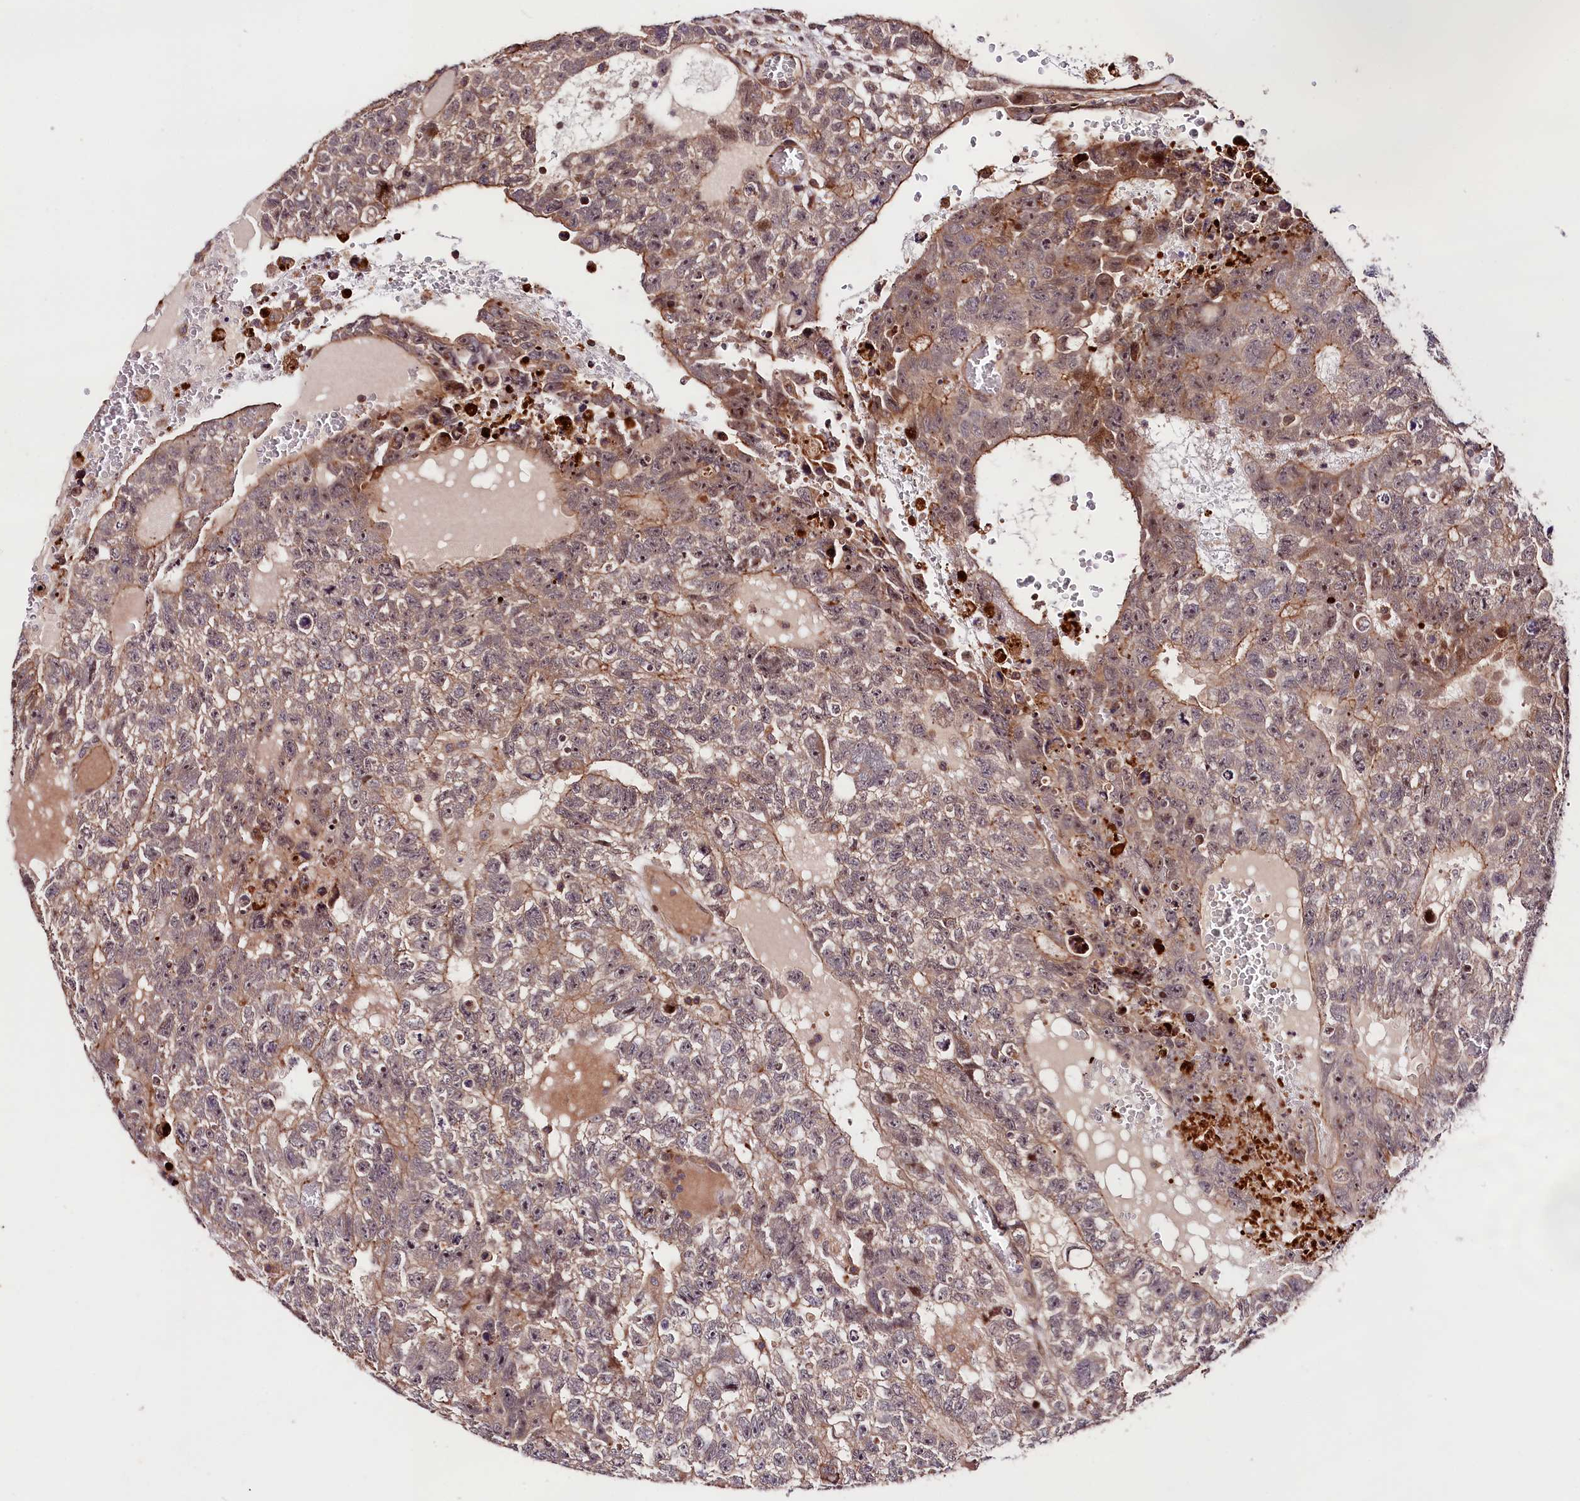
{"staining": {"intensity": "weak", "quantity": "<25%", "location": "cytoplasmic/membranous,nuclear"}, "tissue": "testis cancer", "cell_type": "Tumor cells", "image_type": "cancer", "snomed": [{"axis": "morphology", "description": "Carcinoma, Embryonal, NOS"}, {"axis": "topography", "description": "Testis"}], "caption": "IHC photomicrograph of neoplastic tissue: testis embryonal carcinoma stained with DAB exhibits no significant protein staining in tumor cells.", "gene": "CACNA1H", "patient": {"sex": "male", "age": 26}}